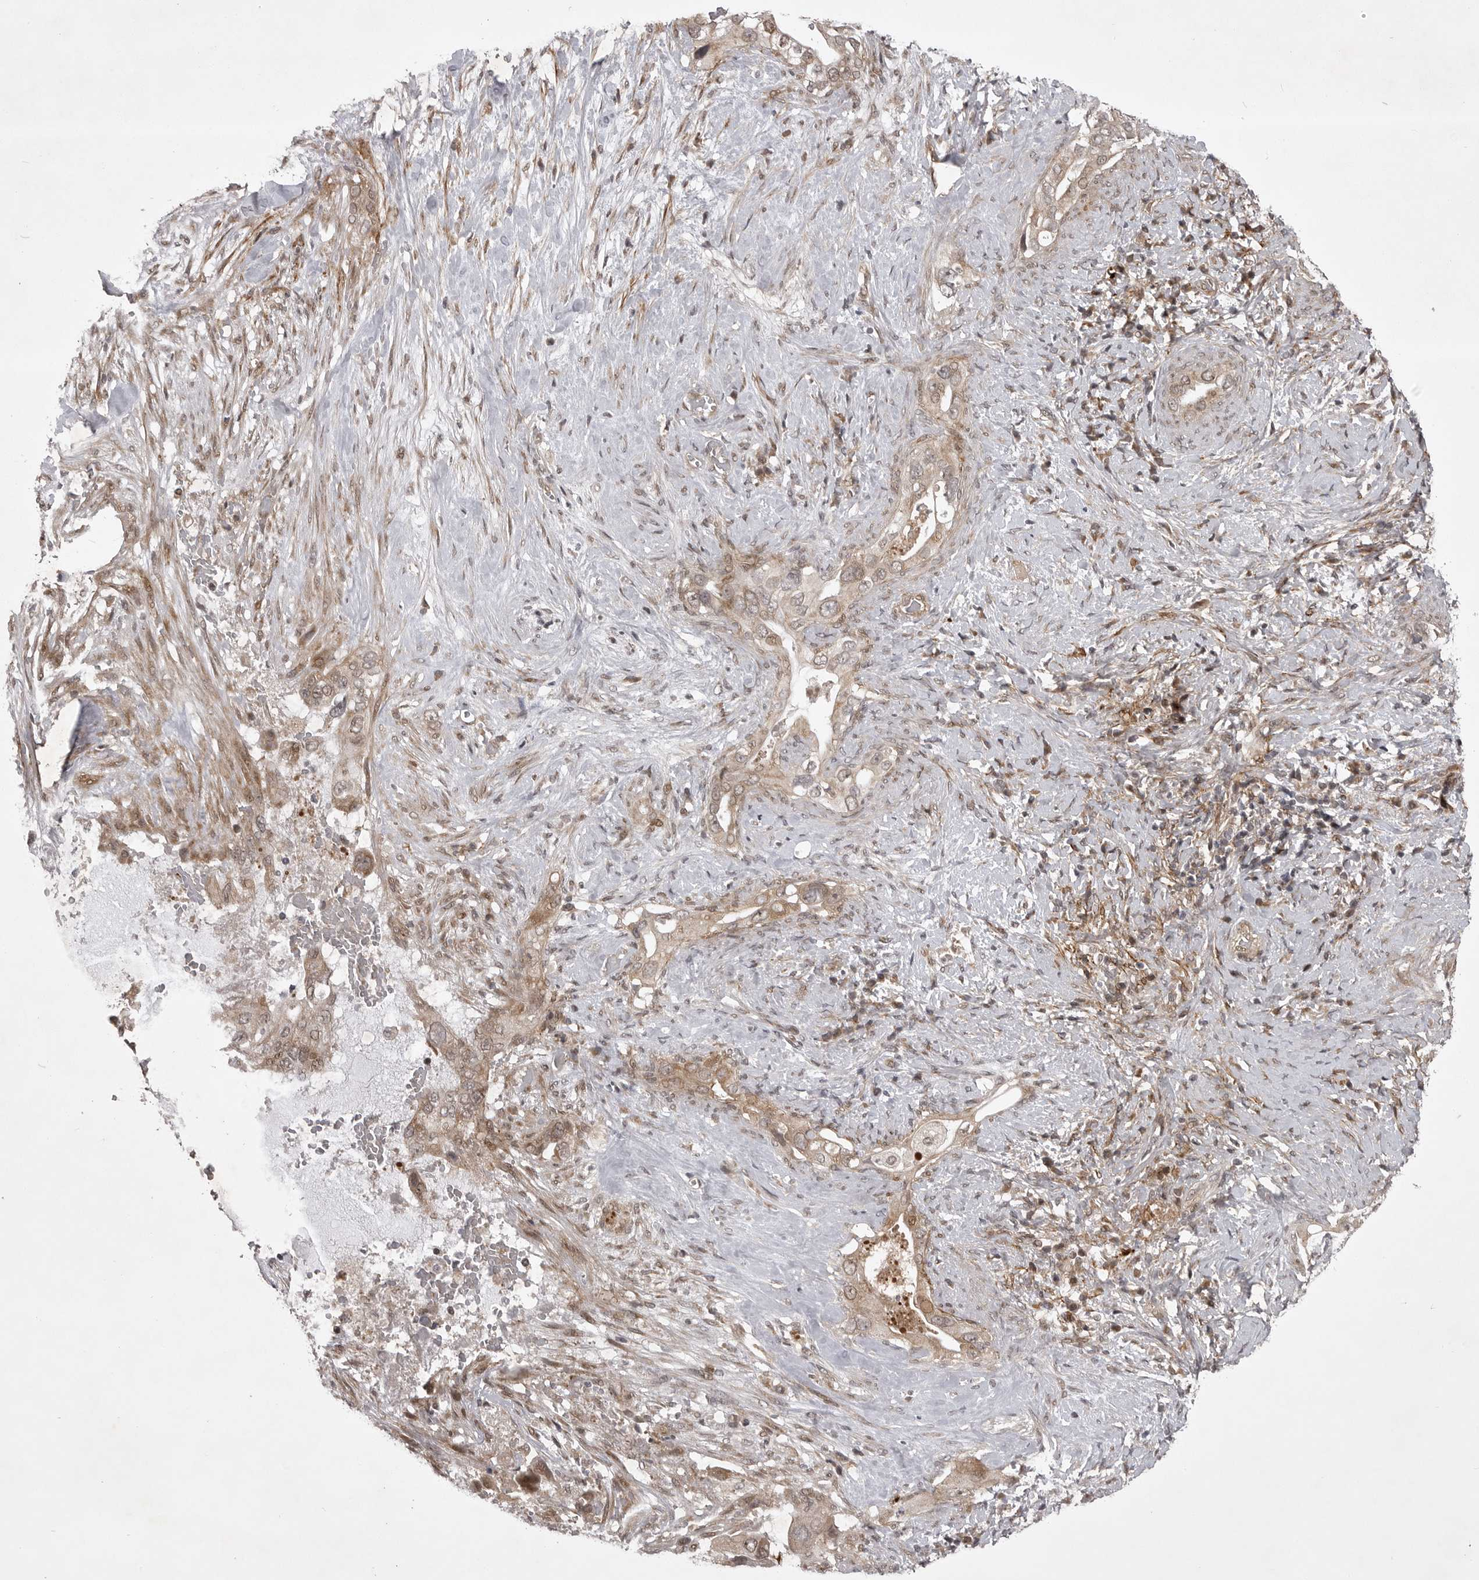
{"staining": {"intensity": "moderate", "quantity": ">75%", "location": "cytoplasmic/membranous,nuclear"}, "tissue": "pancreatic cancer", "cell_type": "Tumor cells", "image_type": "cancer", "snomed": [{"axis": "morphology", "description": "Inflammation, NOS"}, {"axis": "morphology", "description": "Adenocarcinoma, NOS"}, {"axis": "topography", "description": "Pancreas"}], "caption": "Pancreatic cancer was stained to show a protein in brown. There is medium levels of moderate cytoplasmic/membranous and nuclear expression in about >75% of tumor cells.", "gene": "SNX16", "patient": {"sex": "female", "age": 56}}